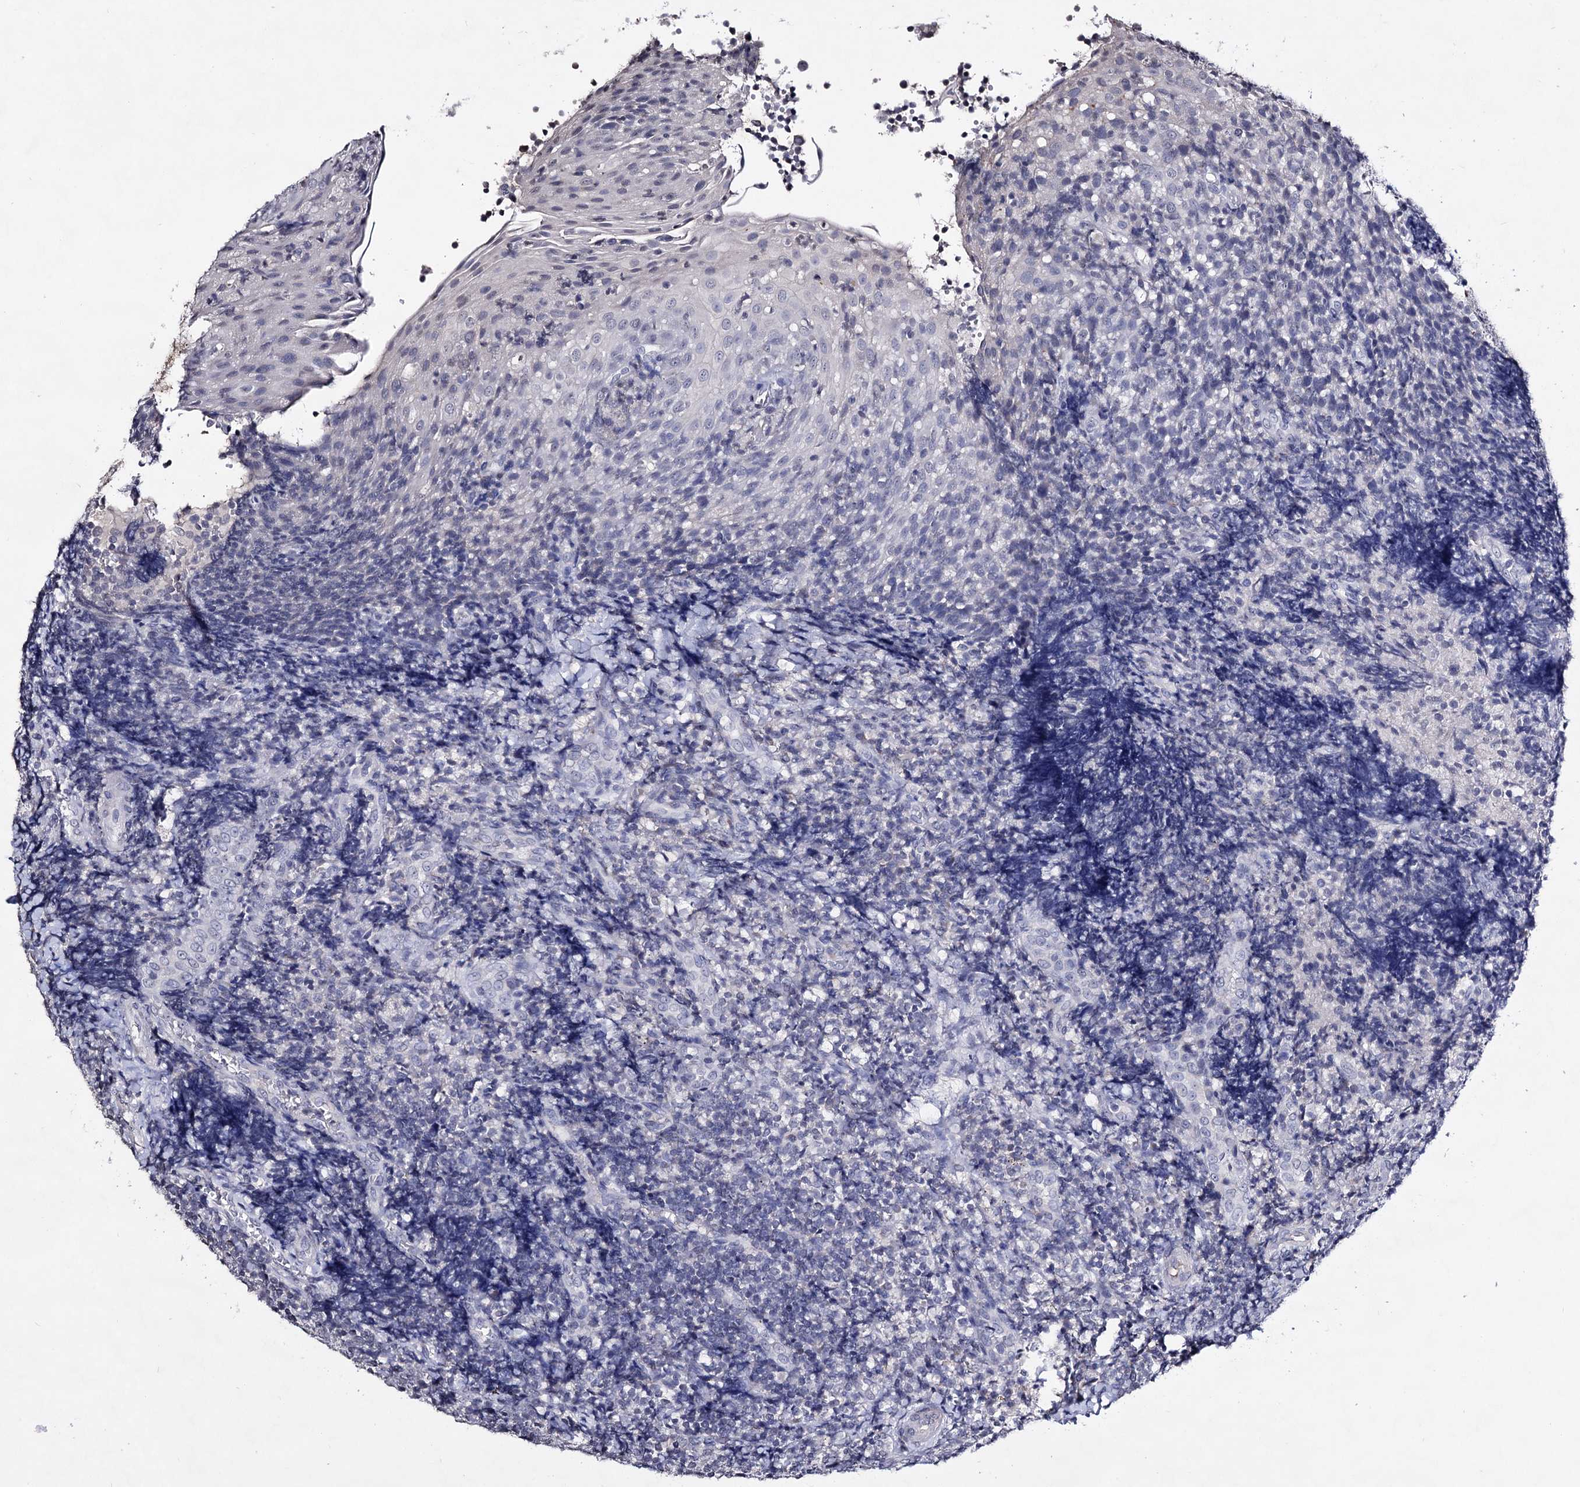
{"staining": {"intensity": "negative", "quantity": "none", "location": "none"}, "tissue": "tonsil", "cell_type": "Germinal center cells", "image_type": "normal", "snomed": [{"axis": "morphology", "description": "Normal tissue, NOS"}, {"axis": "topography", "description": "Tonsil"}], "caption": "A high-resolution micrograph shows immunohistochemistry (IHC) staining of benign tonsil, which displays no significant expression in germinal center cells. The staining is performed using DAB (3,3'-diaminobenzidine) brown chromogen with nuclei counter-stained in using hematoxylin.", "gene": "PLIN1", "patient": {"sex": "female", "age": 19}}